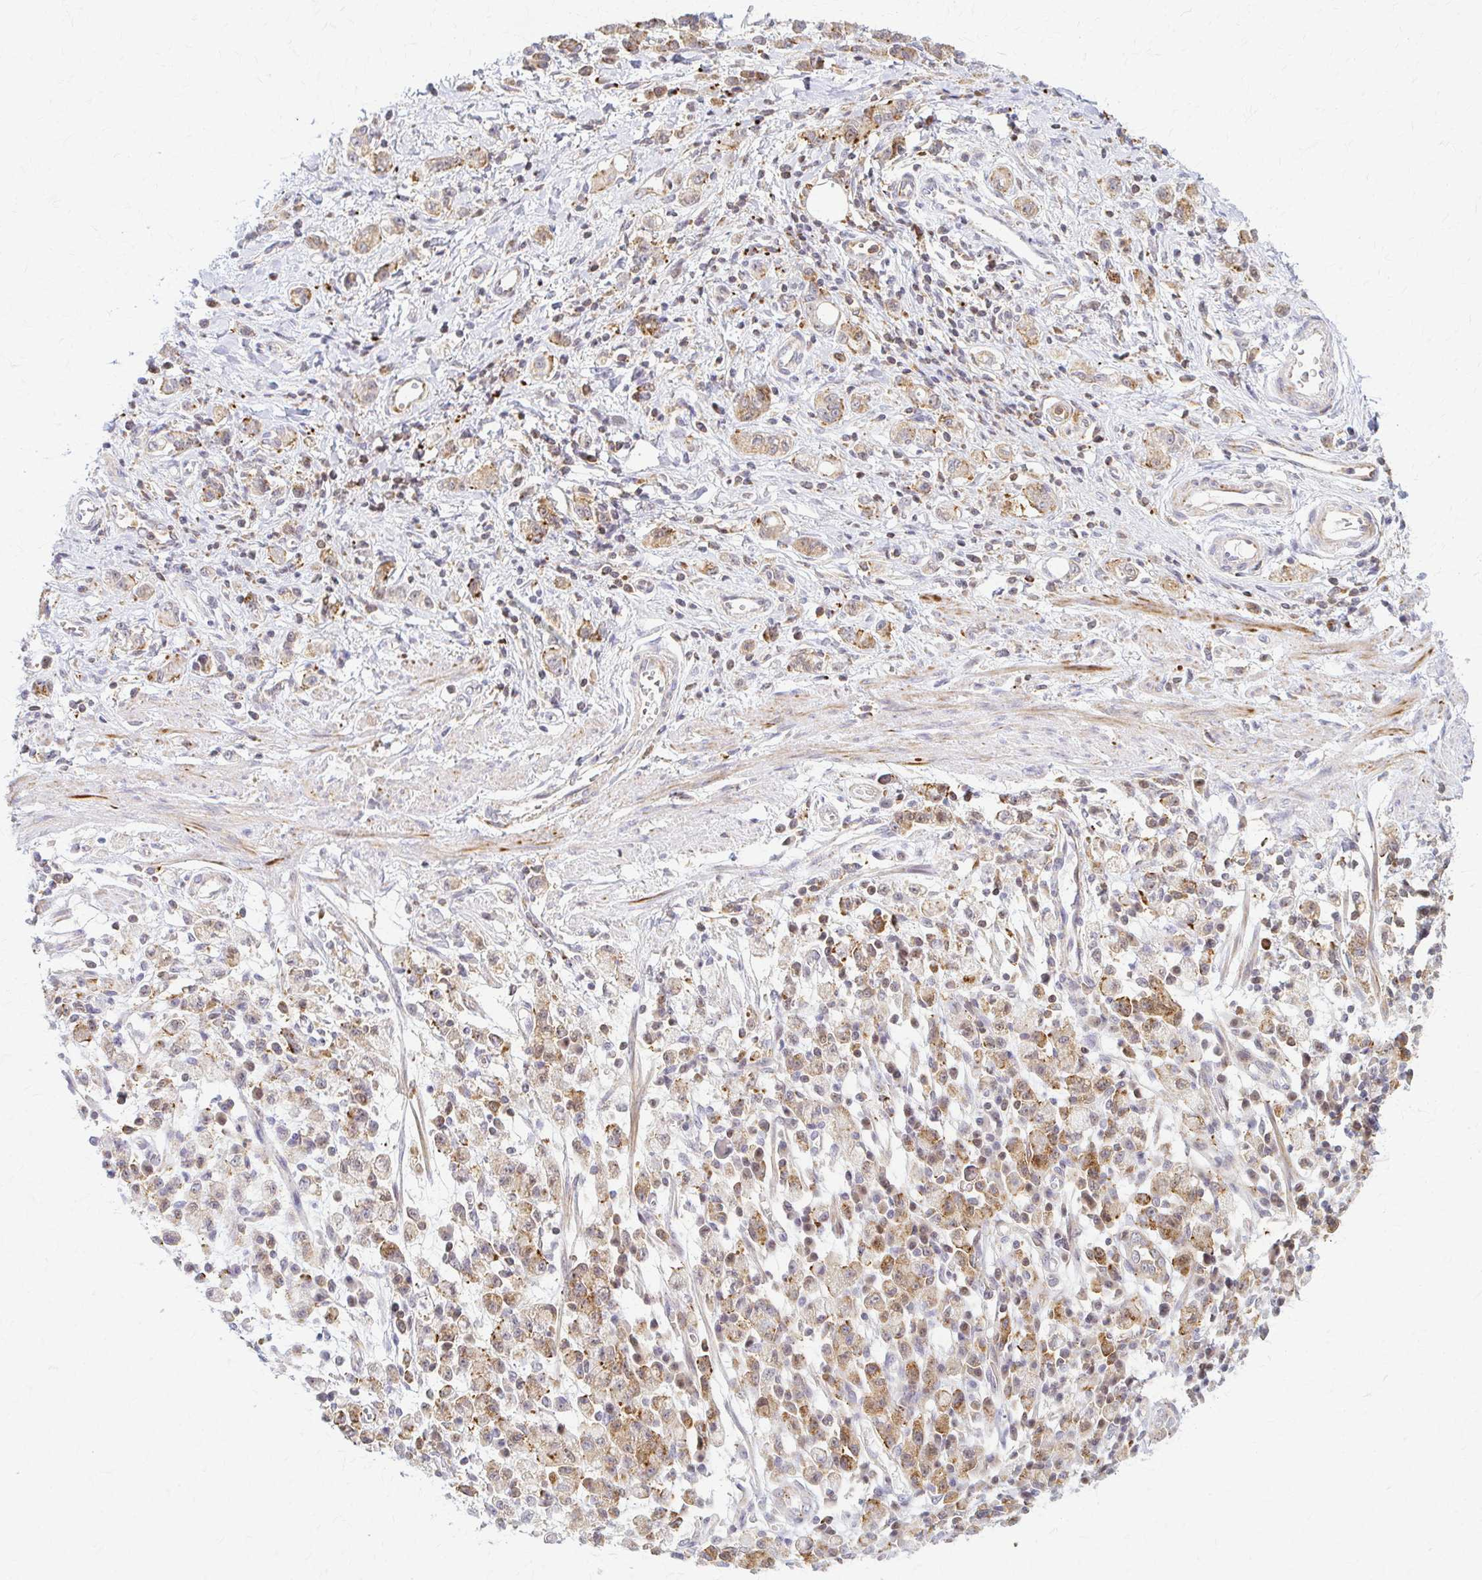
{"staining": {"intensity": "moderate", "quantity": ">75%", "location": "cytoplasmic/membranous"}, "tissue": "stomach cancer", "cell_type": "Tumor cells", "image_type": "cancer", "snomed": [{"axis": "morphology", "description": "Adenocarcinoma, NOS"}, {"axis": "topography", "description": "Stomach"}], "caption": "A photomicrograph of human stomach adenocarcinoma stained for a protein shows moderate cytoplasmic/membranous brown staining in tumor cells.", "gene": "ARHGAP35", "patient": {"sex": "male", "age": 77}}